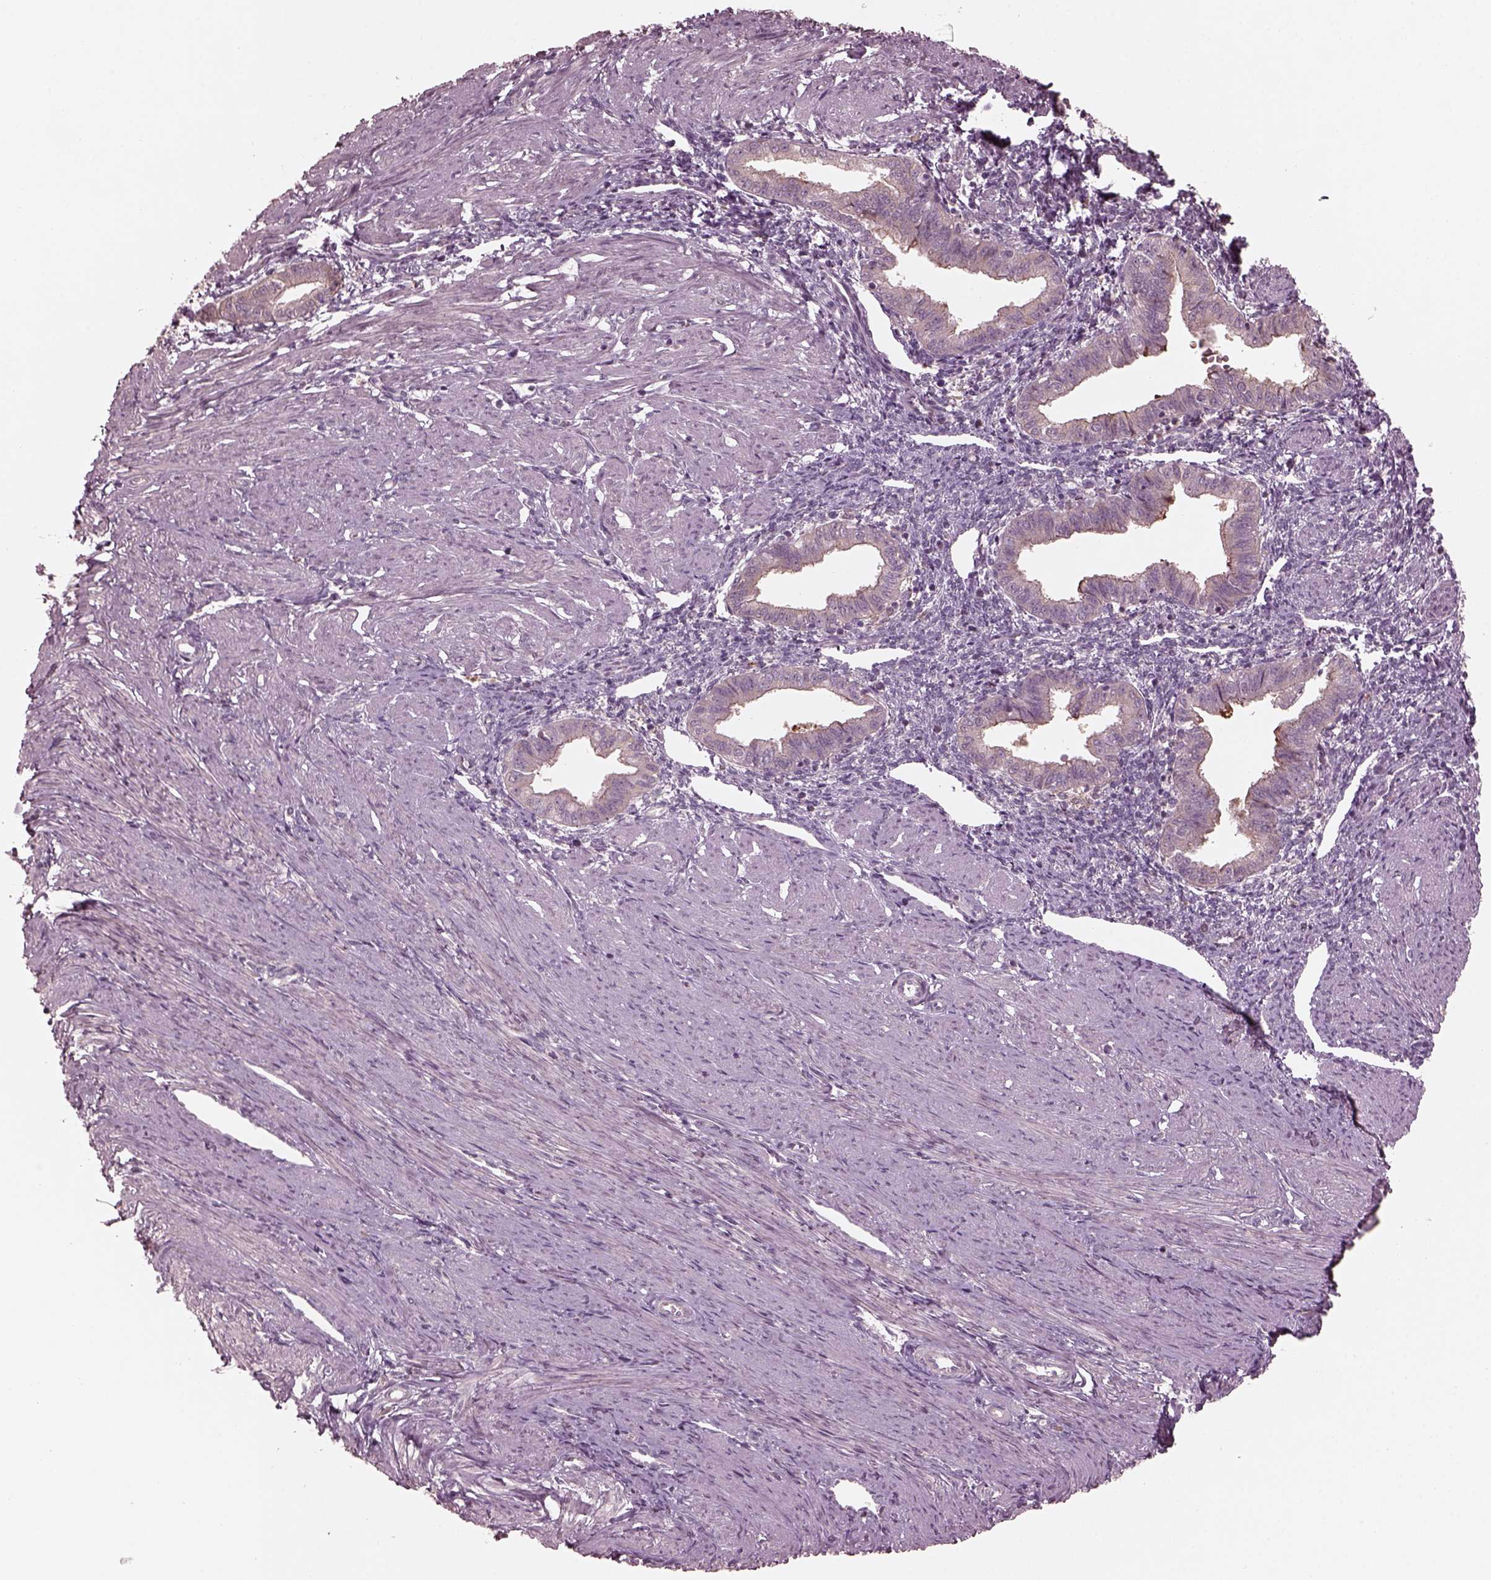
{"staining": {"intensity": "negative", "quantity": "none", "location": "none"}, "tissue": "endometrium", "cell_type": "Cells in endometrial stroma", "image_type": "normal", "snomed": [{"axis": "morphology", "description": "Normal tissue, NOS"}, {"axis": "topography", "description": "Endometrium"}], "caption": "An immunohistochemistry (IHC) histopathology image of normal endometrium is shown. There is no staining in cells in endometrial stroma of endometrium.", "gene": "VWA5B1", "patient": {"sex": "female", "age": 37}}